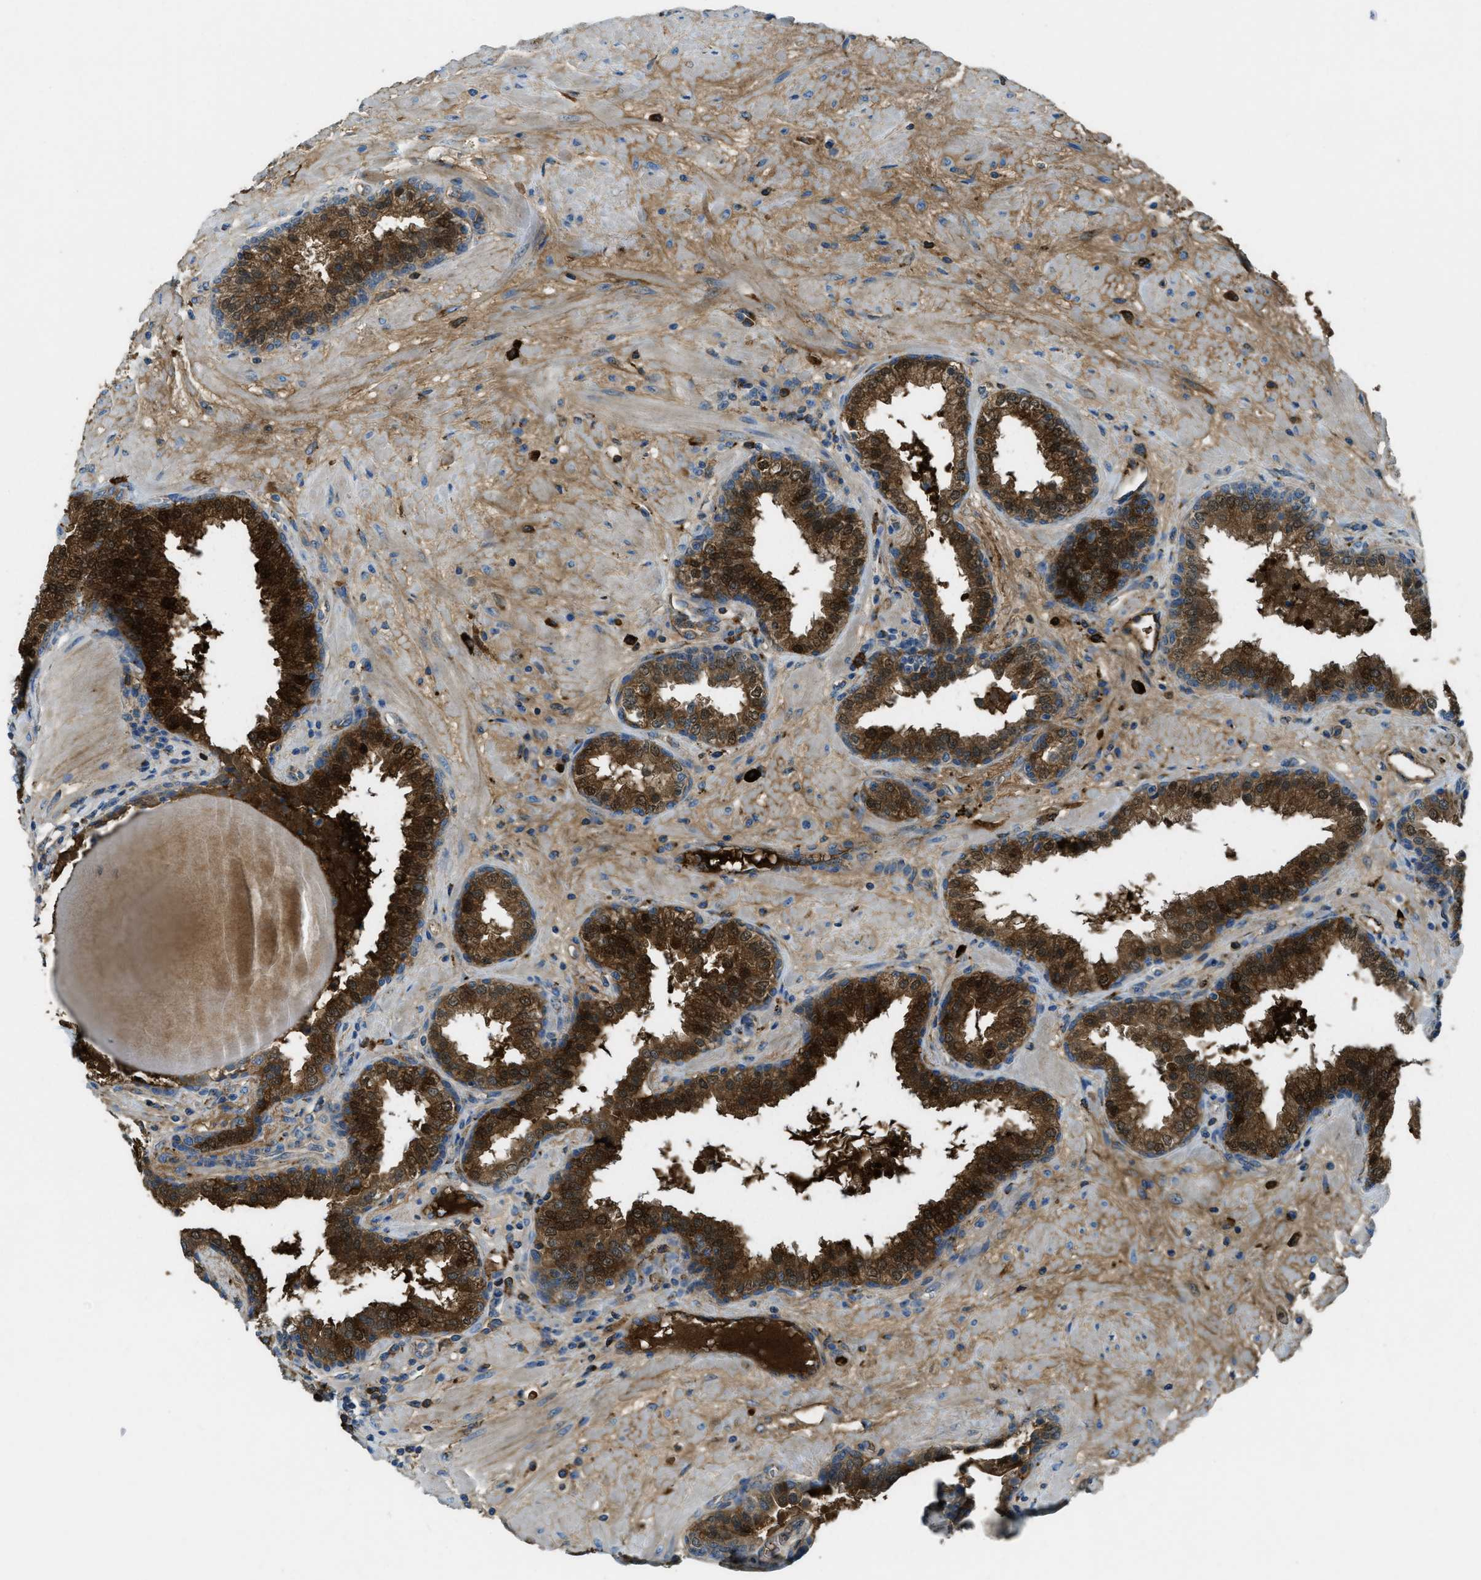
{"staining": {"intensity": "strong", "quantity": ">75%", "location": "cytoplasmic/membranous"}, "tissue": "prostate", "cell_type": "Glandular cells", "image_type": "normal", "snomed": [{"axis": "morphology", "description": "Normal tissue, NOS"}, {"axis": "topography", "description": "Prostate"}], "caption": "Brown immunohistochemical staining in benign prostate displays strong cytoplasmic/membranous expression in approximately >75% of glandular cells. The staining was performed using DAB (3,3'-diaminobenzidine), with brown indicating positive protein expression. Nuclei are stained blue with hematoxylin.", "gene": "TRIM59", "patient": {"sex": "male", "age": 51}}